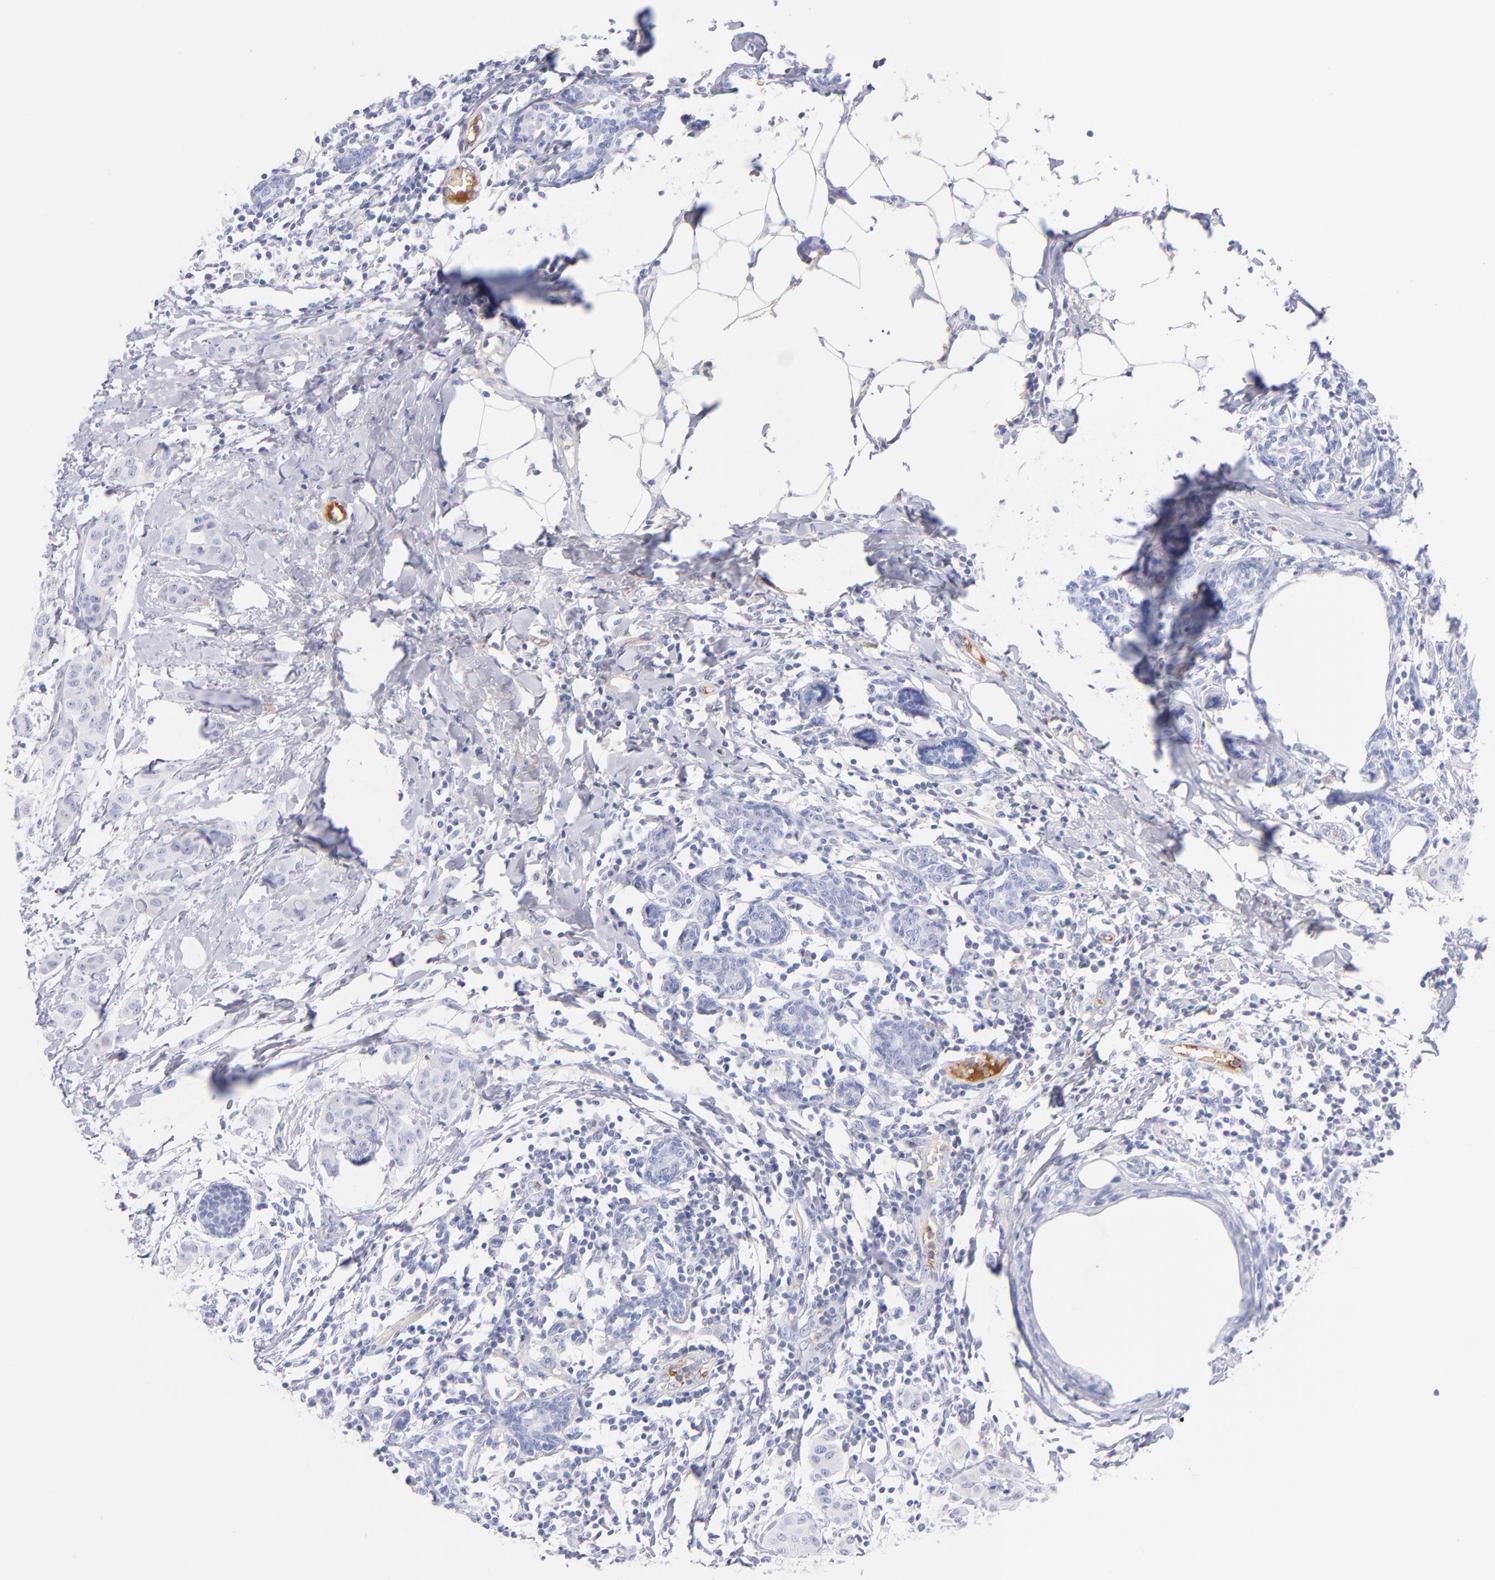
{"staining": {"intensity": "negative", "quantity": "none", "location": "none"}, "tissue": "breast cancer", "cell_type": "Tumor cells", "image_type": "cancer", "snomed": [{"axis": "morphology", "description": "Duct carcinoma"}, {"axis": "topography", "description": "Breast"}], "caption": "A micrograph of human intraductal carcinoma (breast) is negative for staining in tumor cells. (Brightfield microscopy of DAB immunohistochemistry (IHC) at high magnification).", "gene": "HP", "patient": {"sex": "female", "age": 40}}